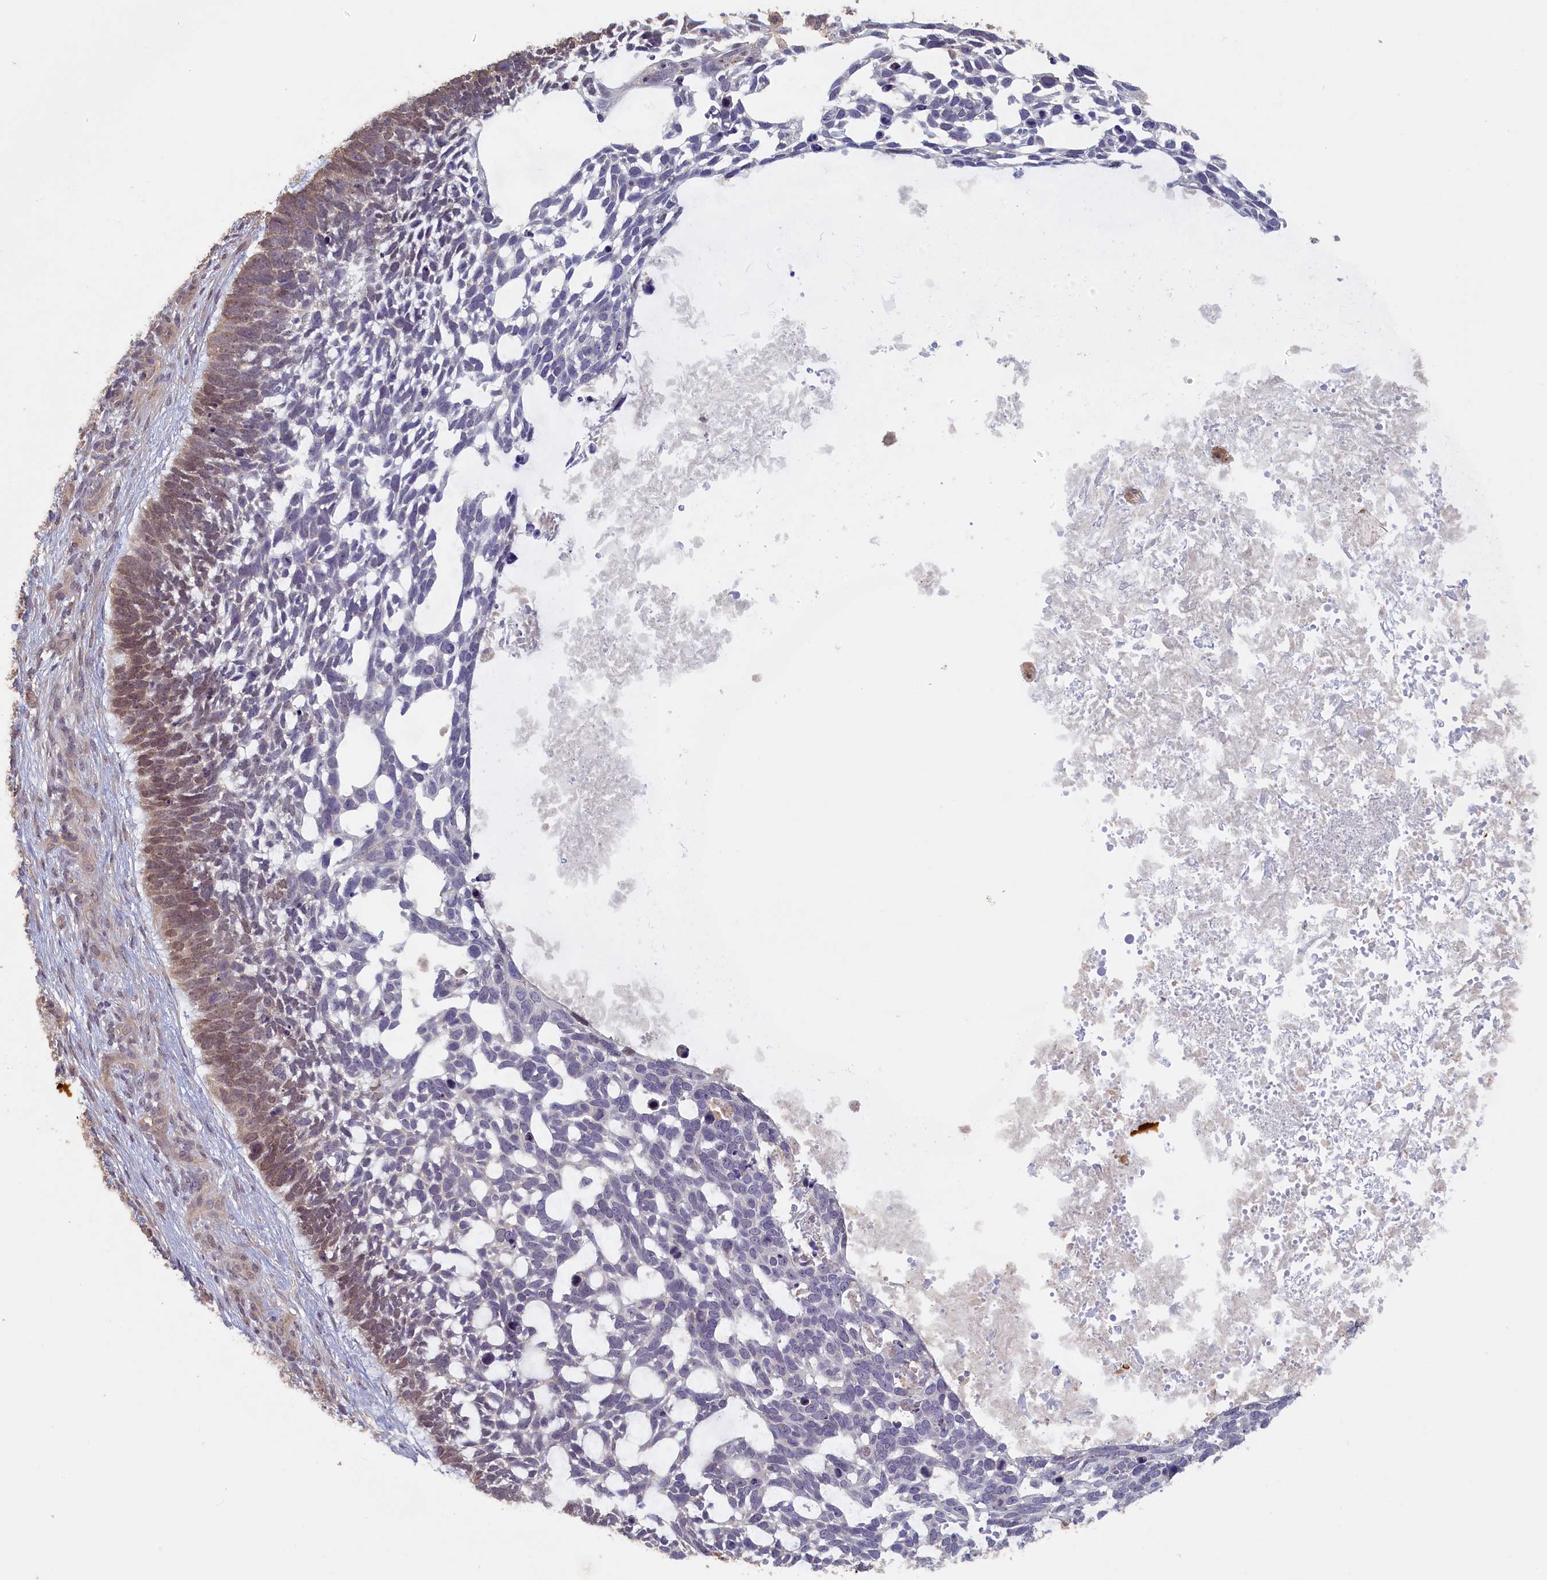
{"staining": {"intensity": "weak", "quantity": "25%-75%", "location": "cytoplasmic/membranous,nuclear"}, "tissue": "skin cancer", "cell_type": "Tumor cells", "image_type": "cancer", "snomed": [{"axis": "morphology", "description": "Basal cell carcinoma"}, {"axis": "topography", "description": "Skin"}], "caption": "Immunohistochemical staining of human skin basal cell carcinoma exhibits weak cytoplasmic/membranous and nuclear protein staining in approximately 25%-75% of tumor cells.", "gene": "STX16", "patient": {"sex": "male", "age": 88}}